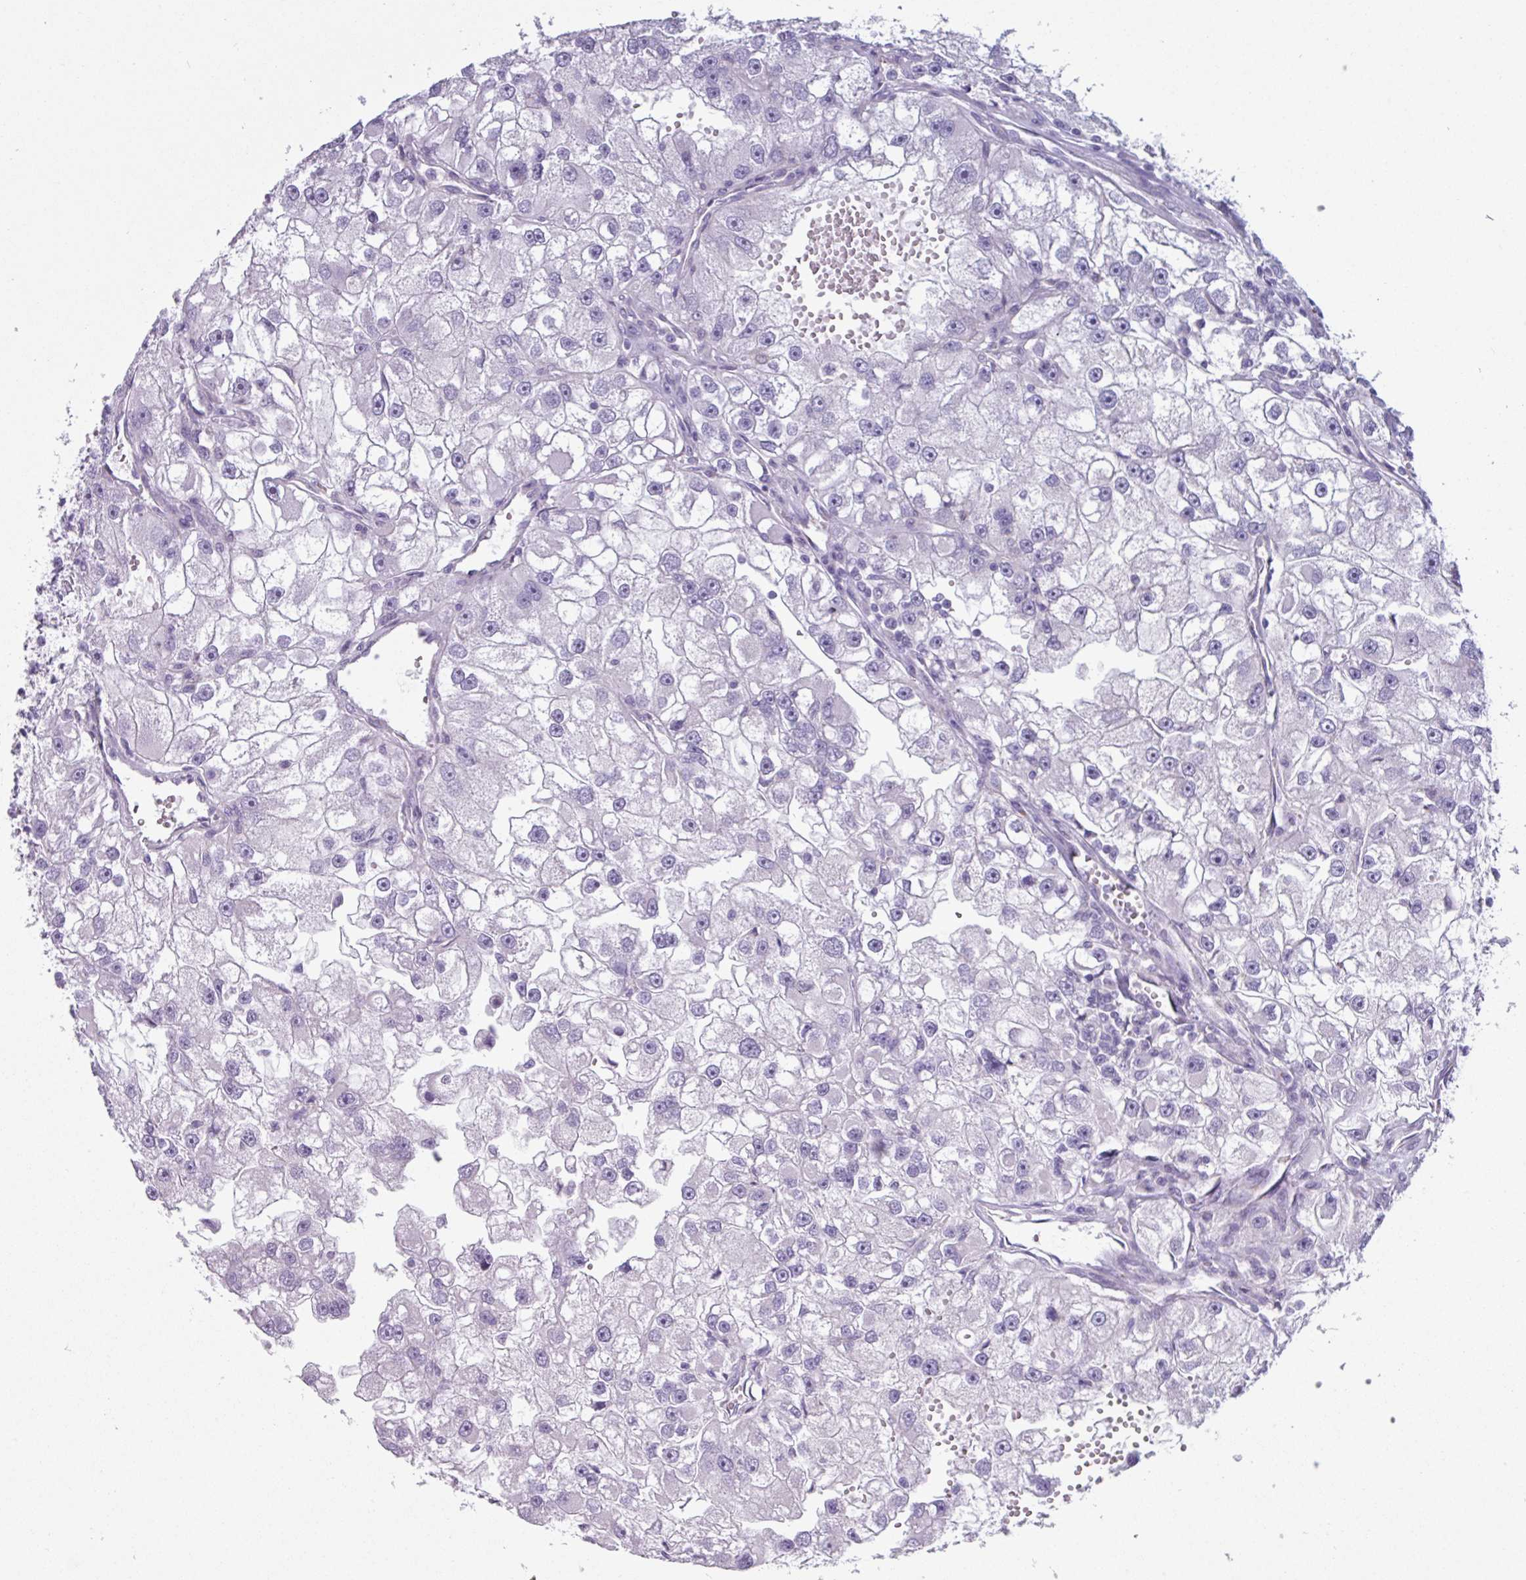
{"staining": {"intensity": "negative", "quantity": "none", "location": "none"}, "tissue": "renal cancer", "cell_type": "Tumor cells", "image_type": "cancer", "snomed": [{"axis": "morphology", "description": "Adenocarcinoma, NOS"}, {"axis": "topography", "description": "Kidney"}], "caption": "The micrograph exhibits no staining of tumor cells in renal cancer (adenocarcinoma). The staining is performed using DAB (3,3'-diaminobenzidine) brown chromogen with nuclei counter-stained in using hematoxylin.", "gene": "ADGRE1", "patient": {"sex": "male", "age": 63}}